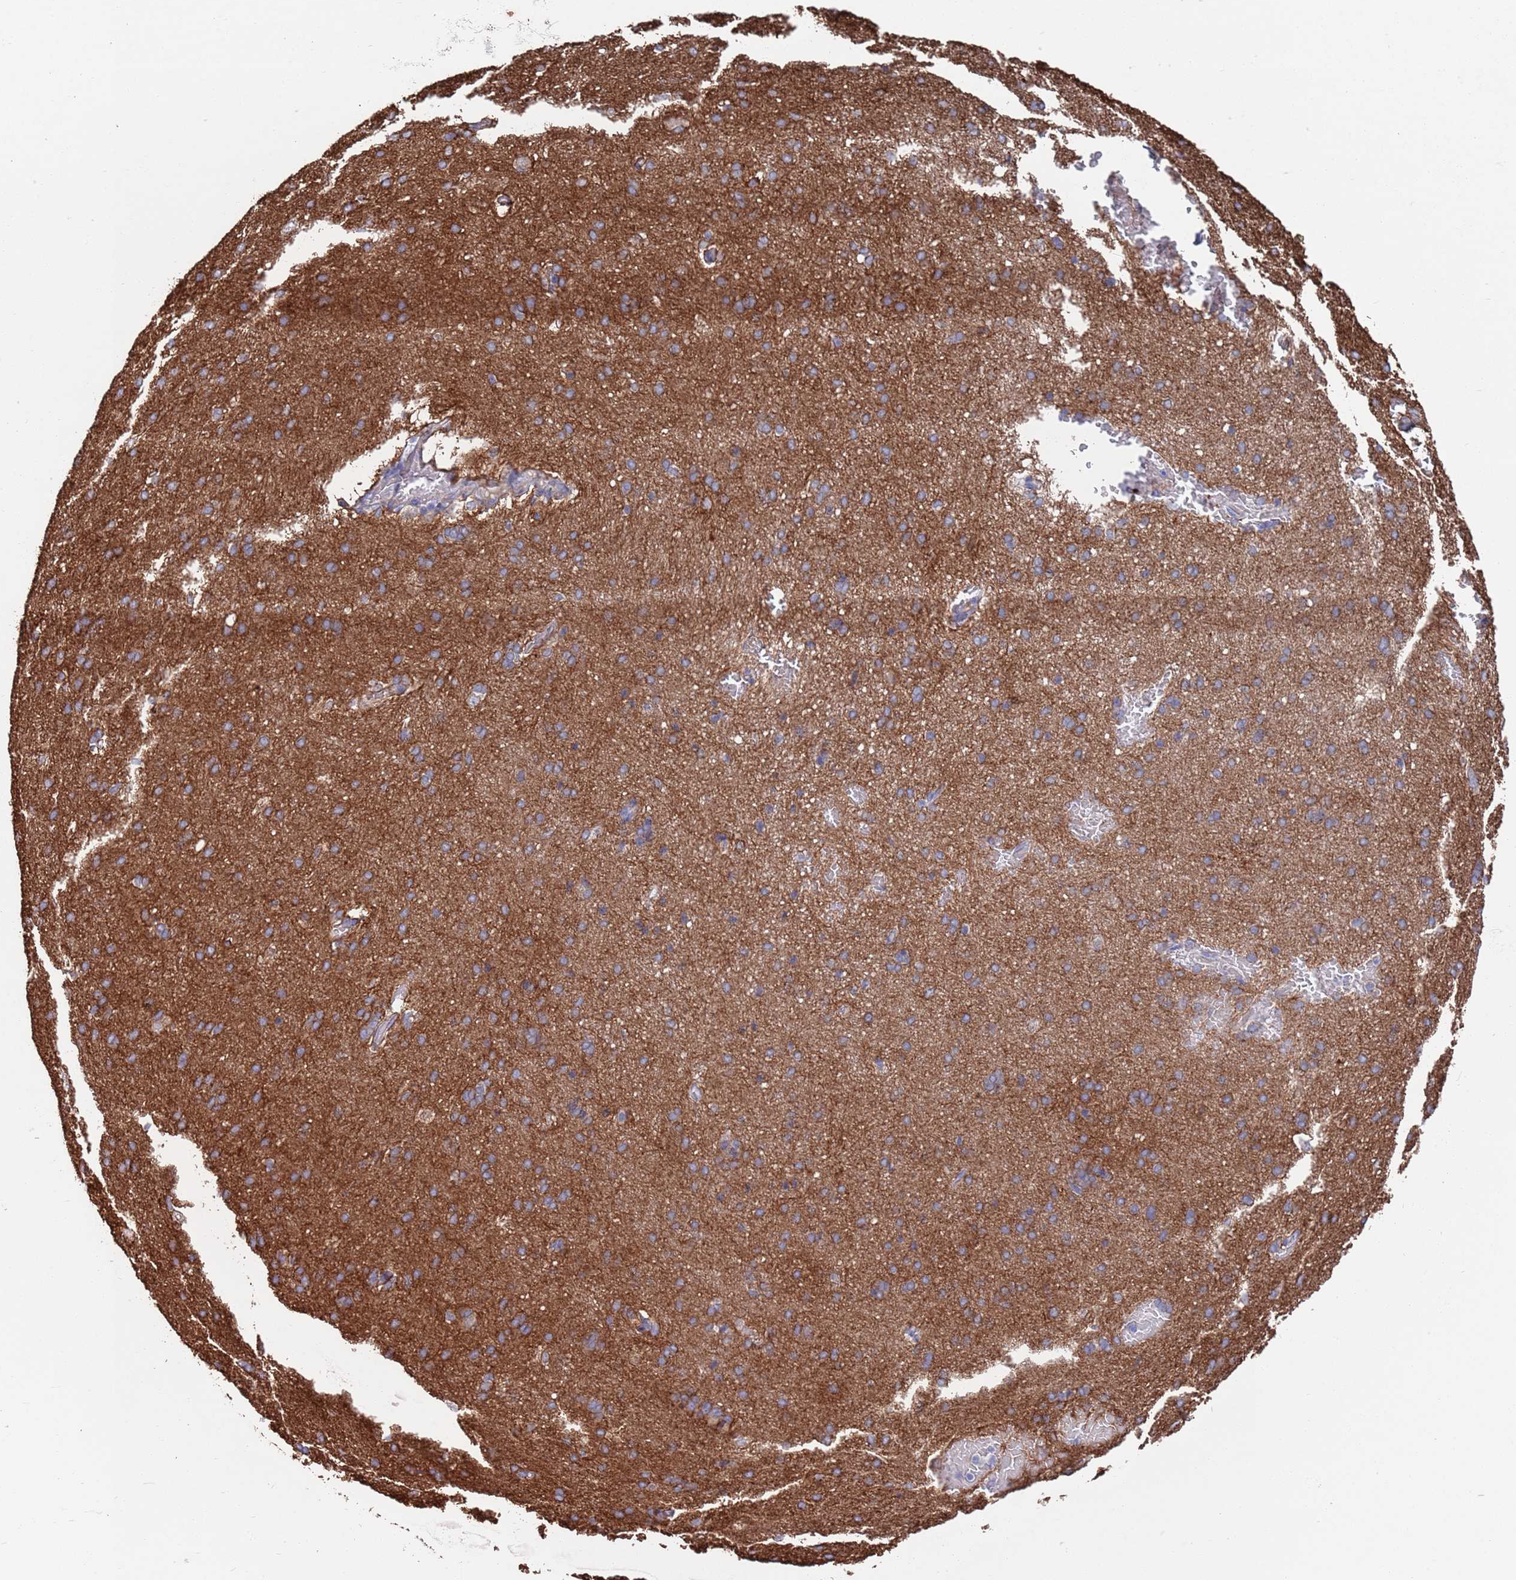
{"staining": {"intensity": "negative", "quantity": "none", "location": "none"}, "tissue": "cerebral cortex", "cell_type": "Endothelial cells", "image_type": "normal", "snomed": [{"axis": "morphology", "description": "Normal tissue, NOS"}, {"axis": "topography", "description": "Cerebral cortex"}], "caption": "The immunohistochemistry histopathology image has no significant staining in endothelial cells of cerebral cortex. (DAB IHC with hematoxylin counter stain).", "gene": "ANK2", "patient": {"sex": "male", "age": 62}}